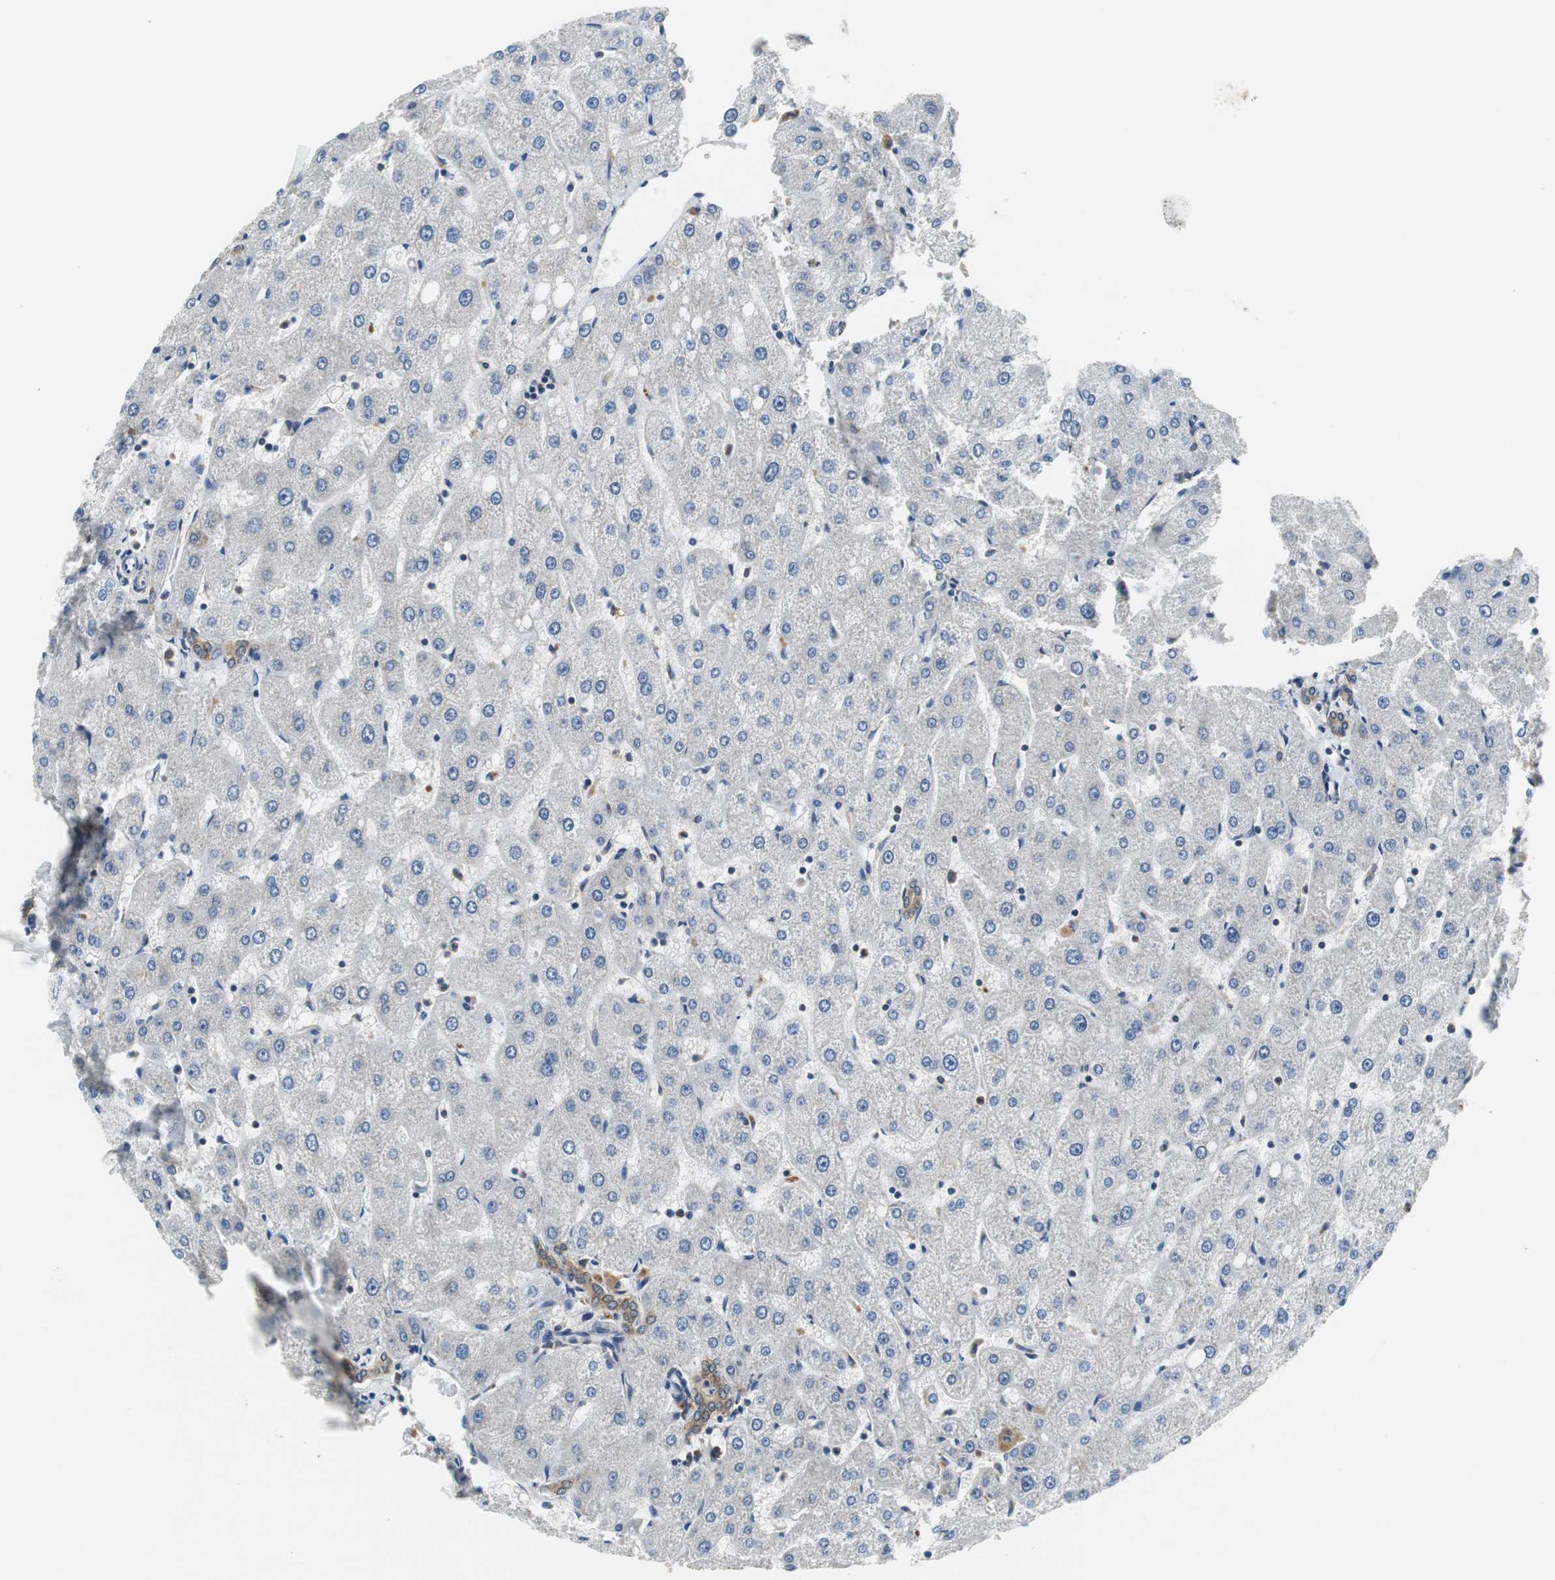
{"staining": {"intensity": "moderate", "quantity": ">75%", "location": "cytoplasmic/membranous"}, "tissue": "liver", "cell_type": "Cholangiocytes", "image_type": "normal", "snomed": [{"axis": "morphology", "description": "Normal tissue, NOS"}, {"axis": "topography", "description": "Liver"}], "caption": "An image of liver stained for a protein shows moderate cytoplasmic/membranous brown staining in cholangiocytes. (DAB (3,3'-diaminobenzidine) = brown stain, brightfield microscopy at high magnification).", "gene": "CNOT3", "patient": {"sex": "male", "age": 67}}